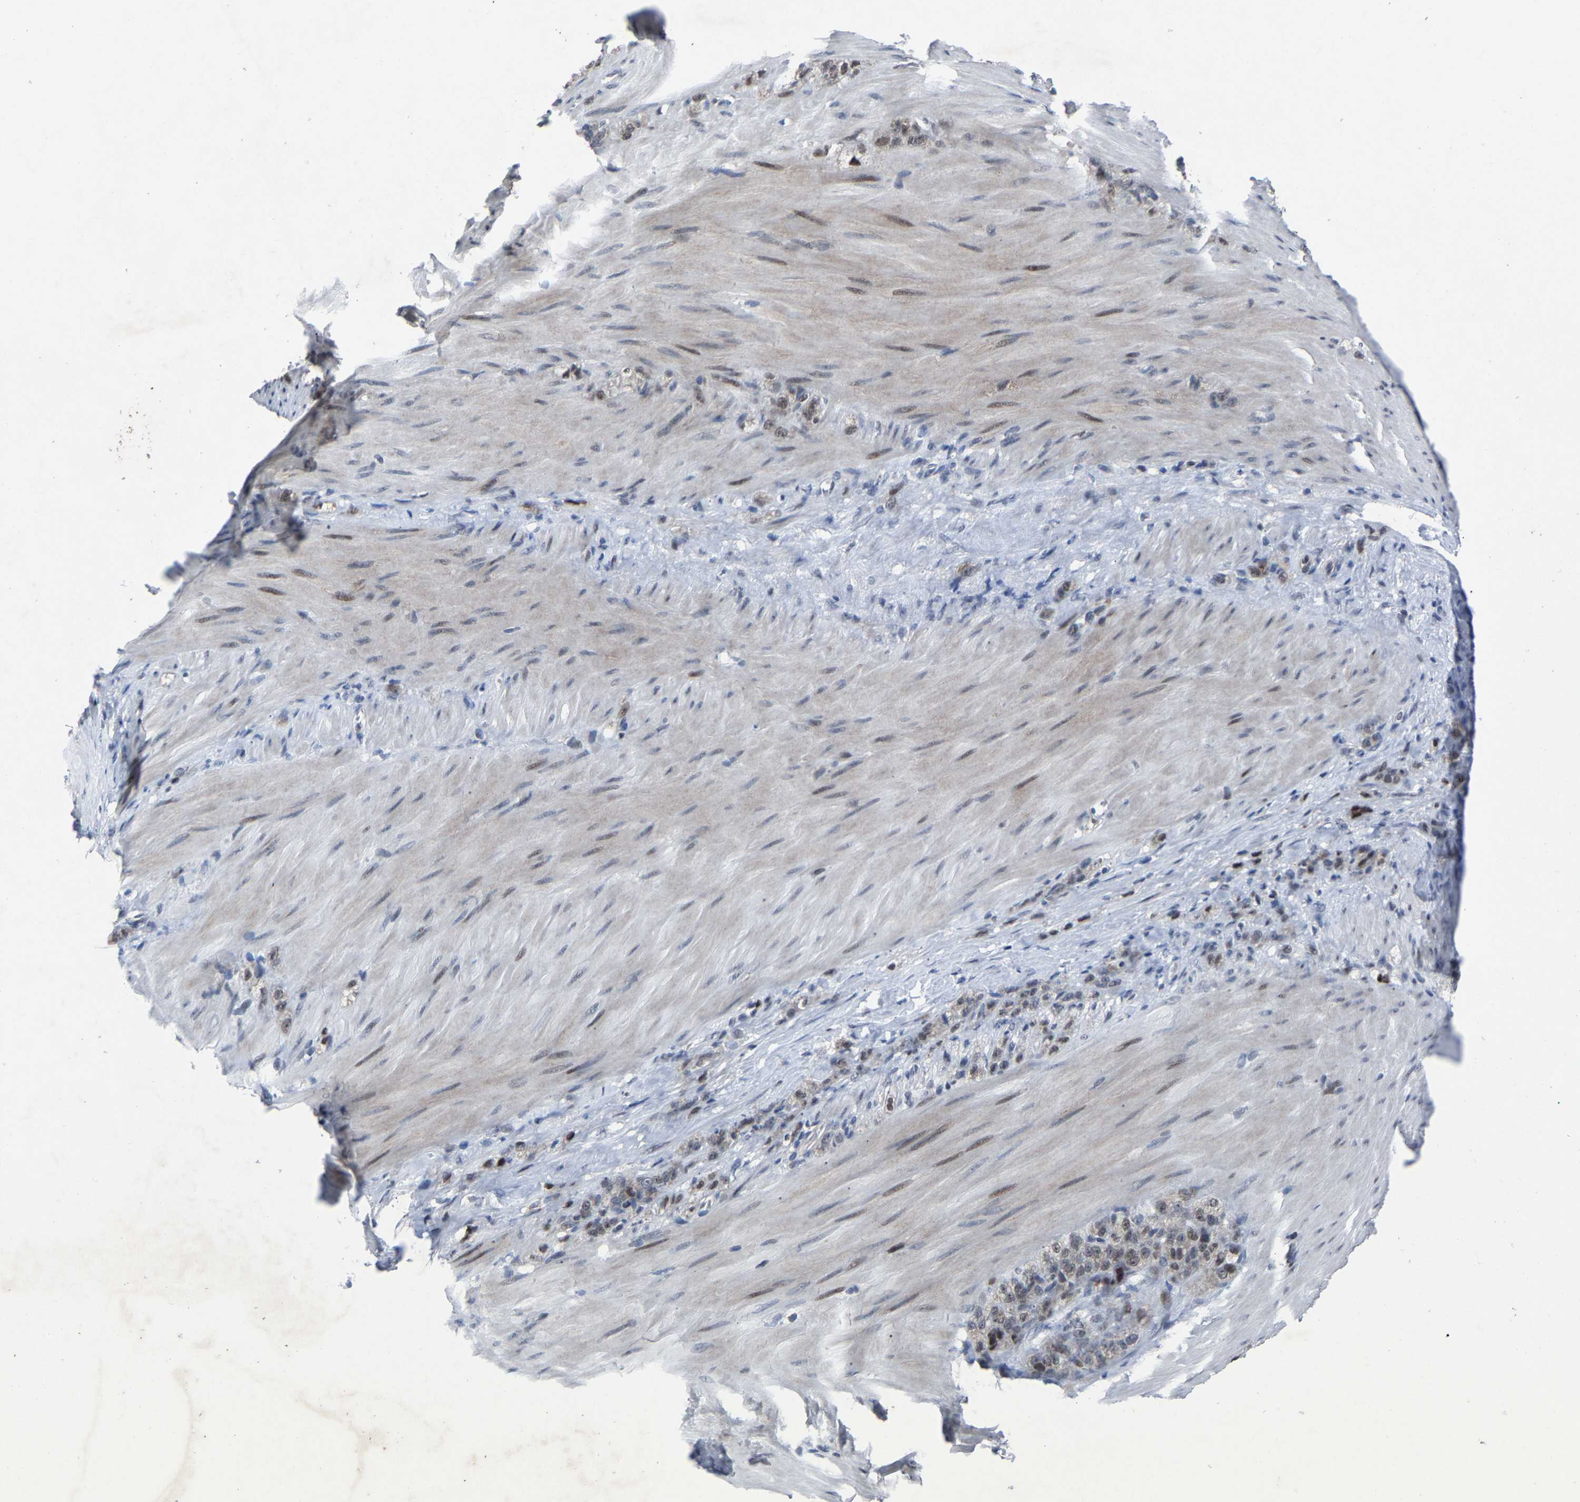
{"staining": {"intensity": "weak", "quantity": ">75%", "location": "nuclear"}, "tissue": "stomach cancer", "cell_type": "Tumor cells", "image_type": "cancer", "snomed": [{"axis": "morphology", "description": "Normal tissue, NOS"}, {"axis": "morphology", "description": "Adenocarcinoma, NOS"}, {"axis": "topography", "description": "Stomach"}], "caption": "Stomach cancer (adenocarcinoma) was stained to show a protein in brown. There is low levels of weak nuclear staining in about >75% of tumor cells. (Brightfield microscopy of DAB IHC at high magnification).", "gene": "LSM8", "patient": {"sex": "male", "age": 82}}